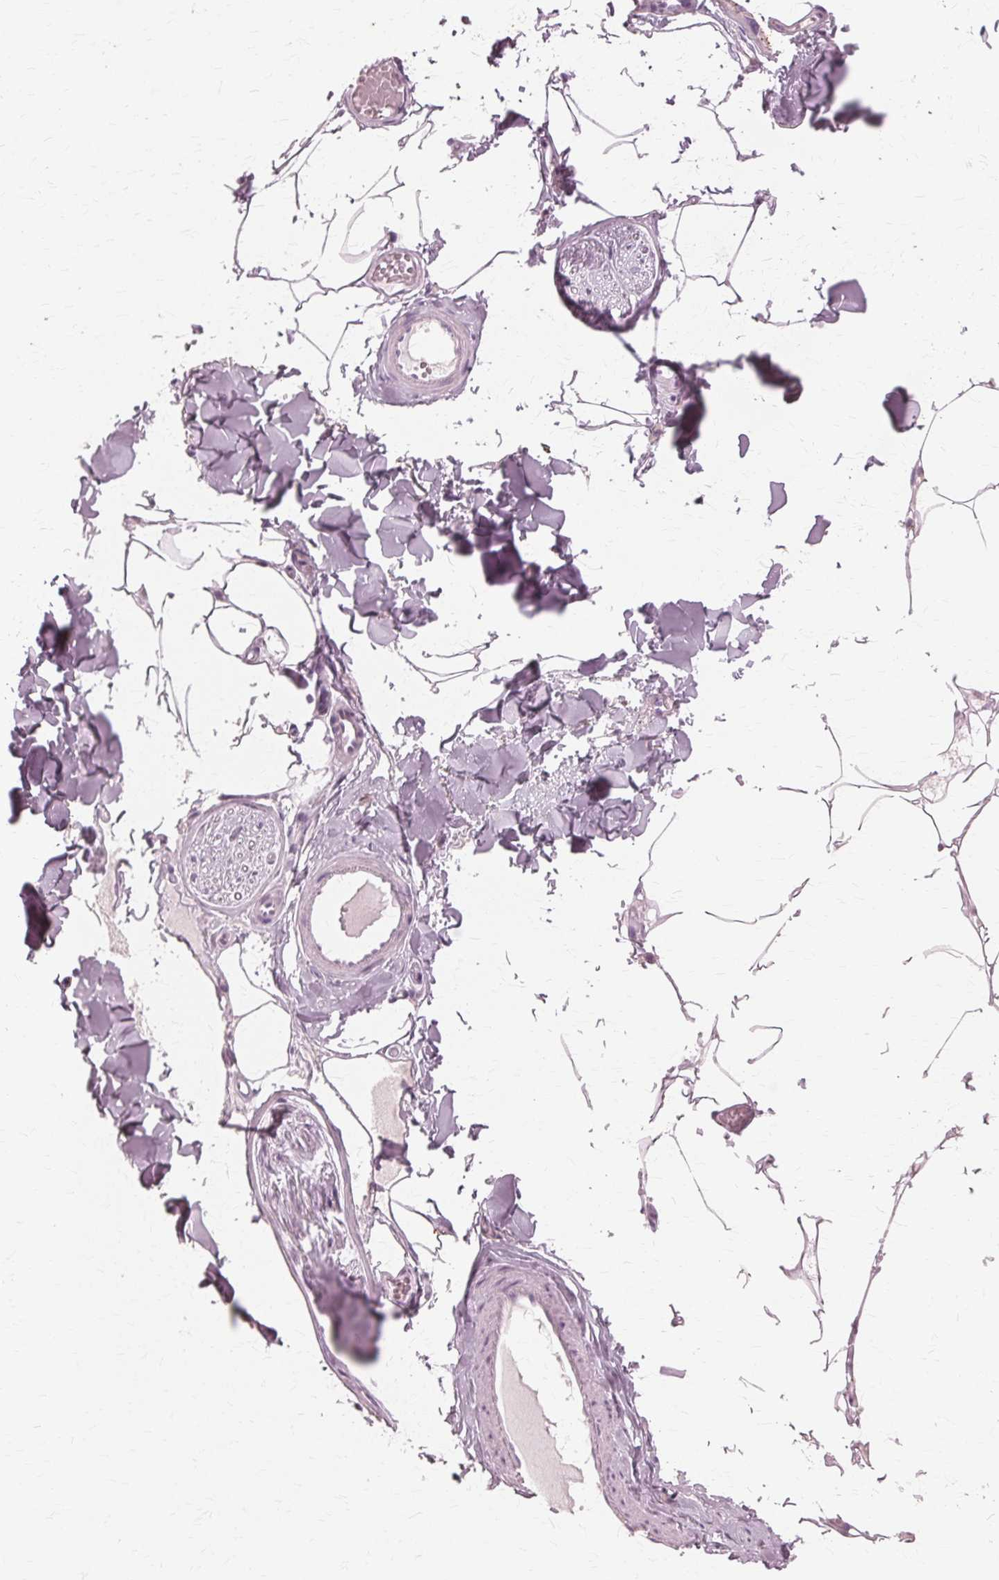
{"staining": {"intensity": "negative", "quantity": "none", "location": "none"}, "tissue": "adipose tissue", "cell_type": "Adipocytes", "image_type": "normal", "snomed": [{"axis": "morphology", "description": "Normal tissue, NOS"}, {"axis": "topography", "description": "Skin"}, {"axis": "topography", "description": "Peripheral nerve tissue"}], "caption": "Immunohistochemistry (IHC) micrograph of unremarkable adipose tissue: human adipose tissue stained with DAB displays no significant protein staining in adipocytes. (DAB immunohistochemistry, high magnification).", "gene": "DNASE2", "patient": {"sex": "female", "age": 45}}